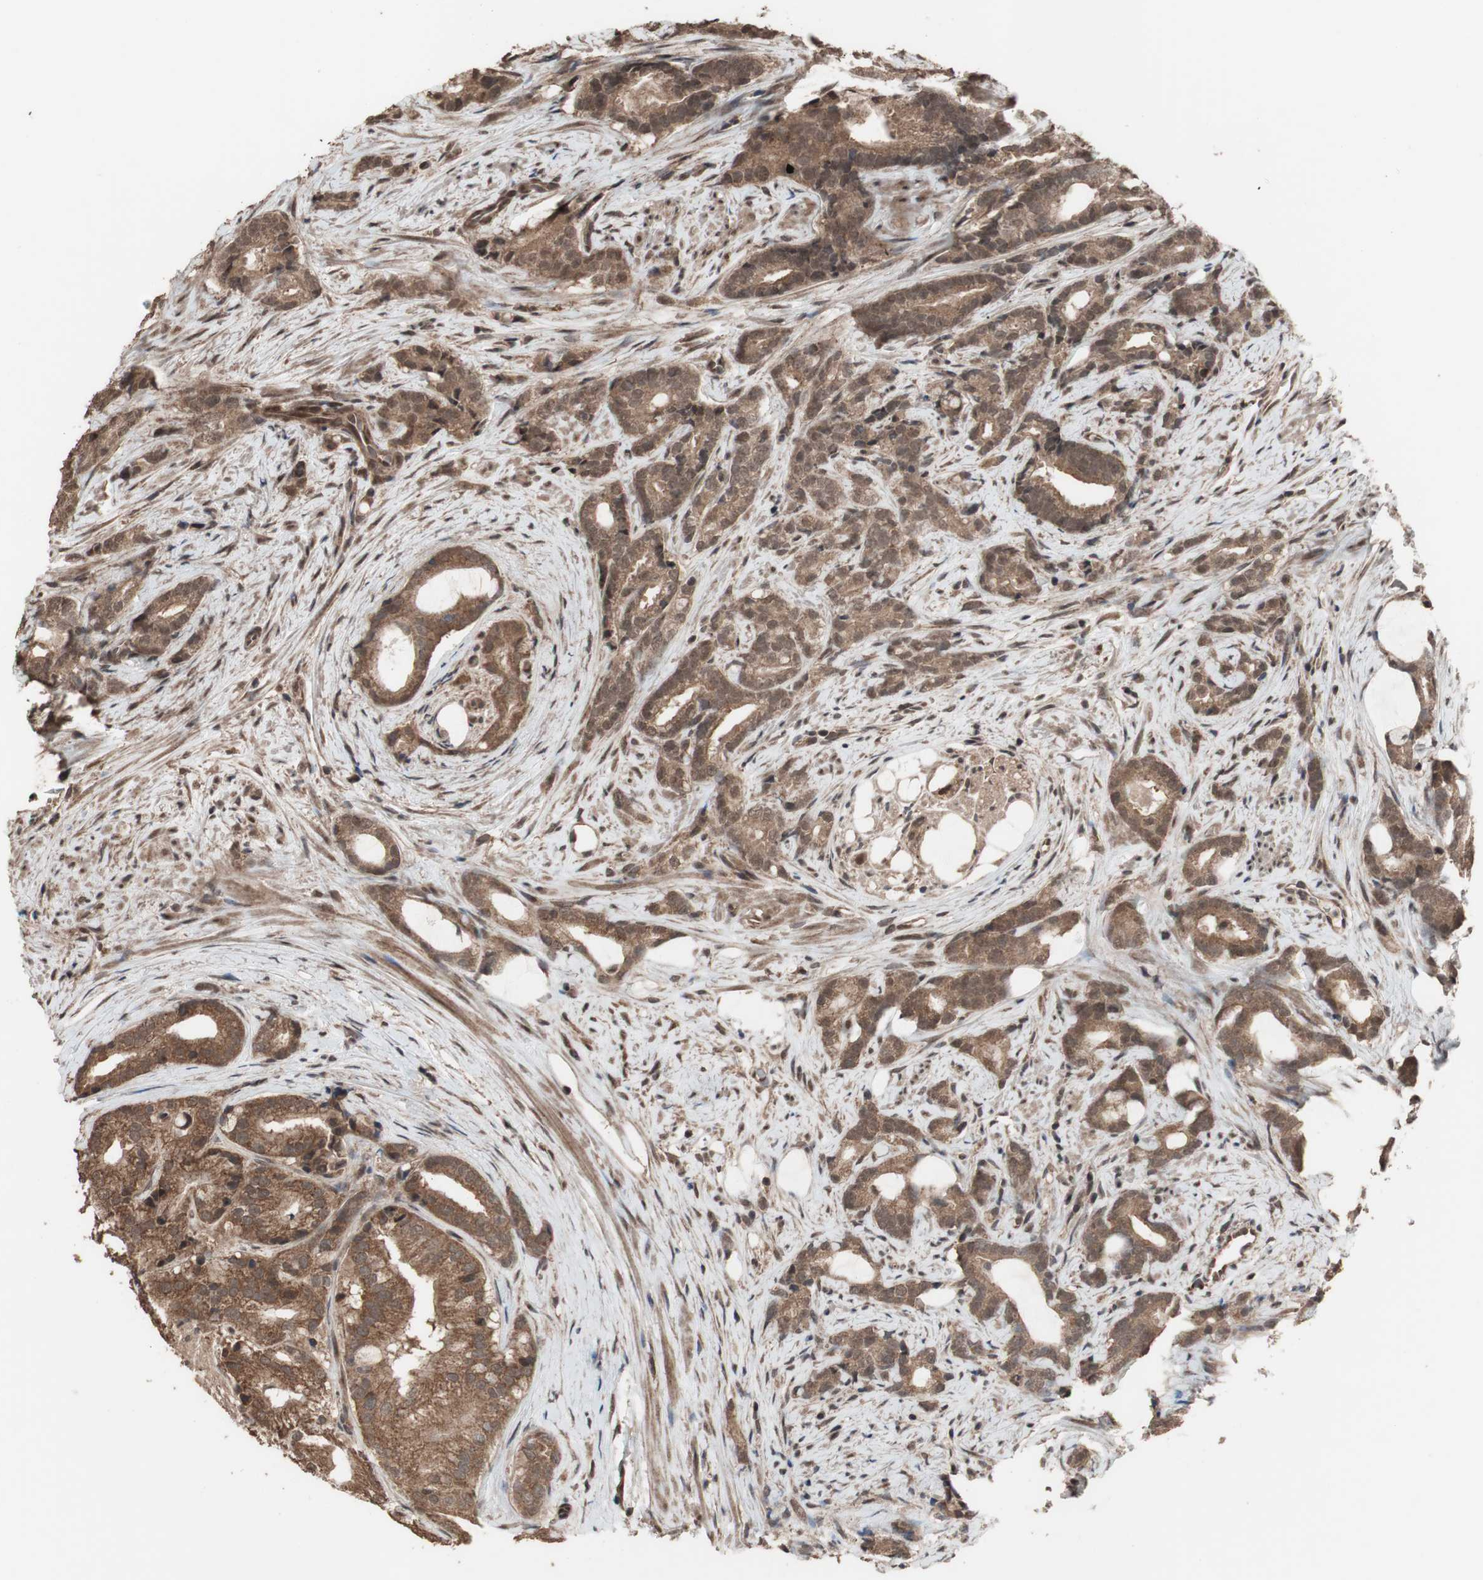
{"staining": {"intensity": "moderate", "quantity": ">75%", "location": "cytoplasmic/membranous,nuclear"}, "tissue": "prostate cancer", "cell_type": "Tumor cells", "image_type": "cancer", "snomed": [{"axis": "morphology", "description": "Adenocarcinoma, Low grade"}, {"axis": "topography", "description": "Prostate"}], "caption": "An immunohistochemistry histopathology image of tumor tissue is shown. Protein staining in brown labels moderate cytoplasmic/membranous and nuclear positivity in prostate low-grade adenocarcinoma within tumor cells. The staining was performed using DAB to visualize the protein expression in brown, while the nuclei were stained in blue with hematoxylin (Magnification: 20x).", "gene": "KANSL1", "patient": {"sex": "male", "age": 58}}